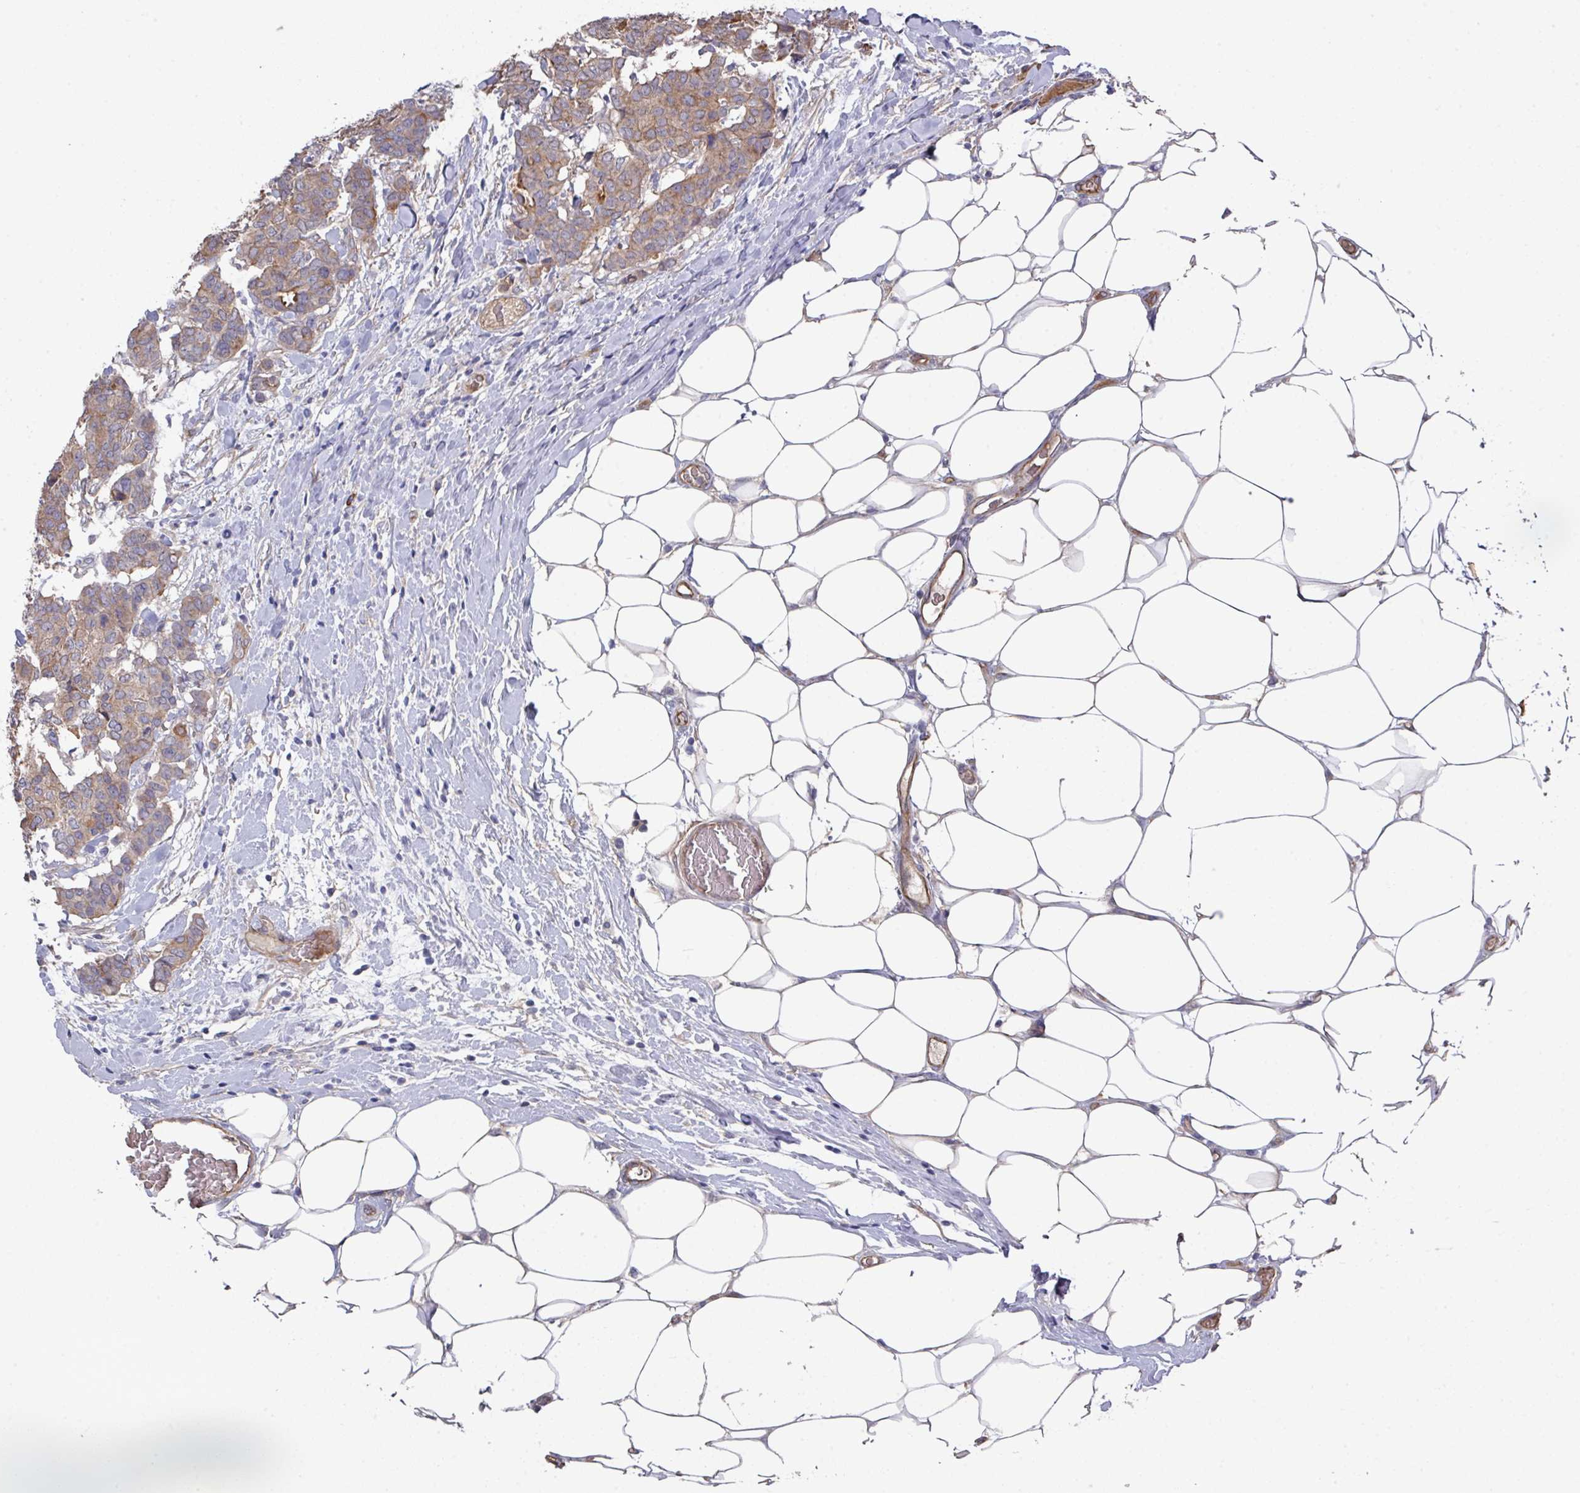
{"staining": {"intensity": "moderate", "quantity": "25%-75%", "location": "cytoplasmic/membranous"}, "tissue": "breast cancer", "cell_type": "Tumor cells", "image_type": "cancer", "snomed": [{"axis": "morphology", "description": "Duct carcinoma"}, {"axis": "topography", "description": "Breast"}], "caption": "Immunohistochemical staining of breast cancer (intraductal carcinoma) demonstrates moderate cytoplasmic/membranous protein expression in about 25%-75% of tumor cells. The protein of interest is stained brown, and the nuclei are stained in blue (DAB IHC with brightfield microscopy, high magnification).", "gene": "PRR5", "patient": {"sex": "female", "age": 75}}